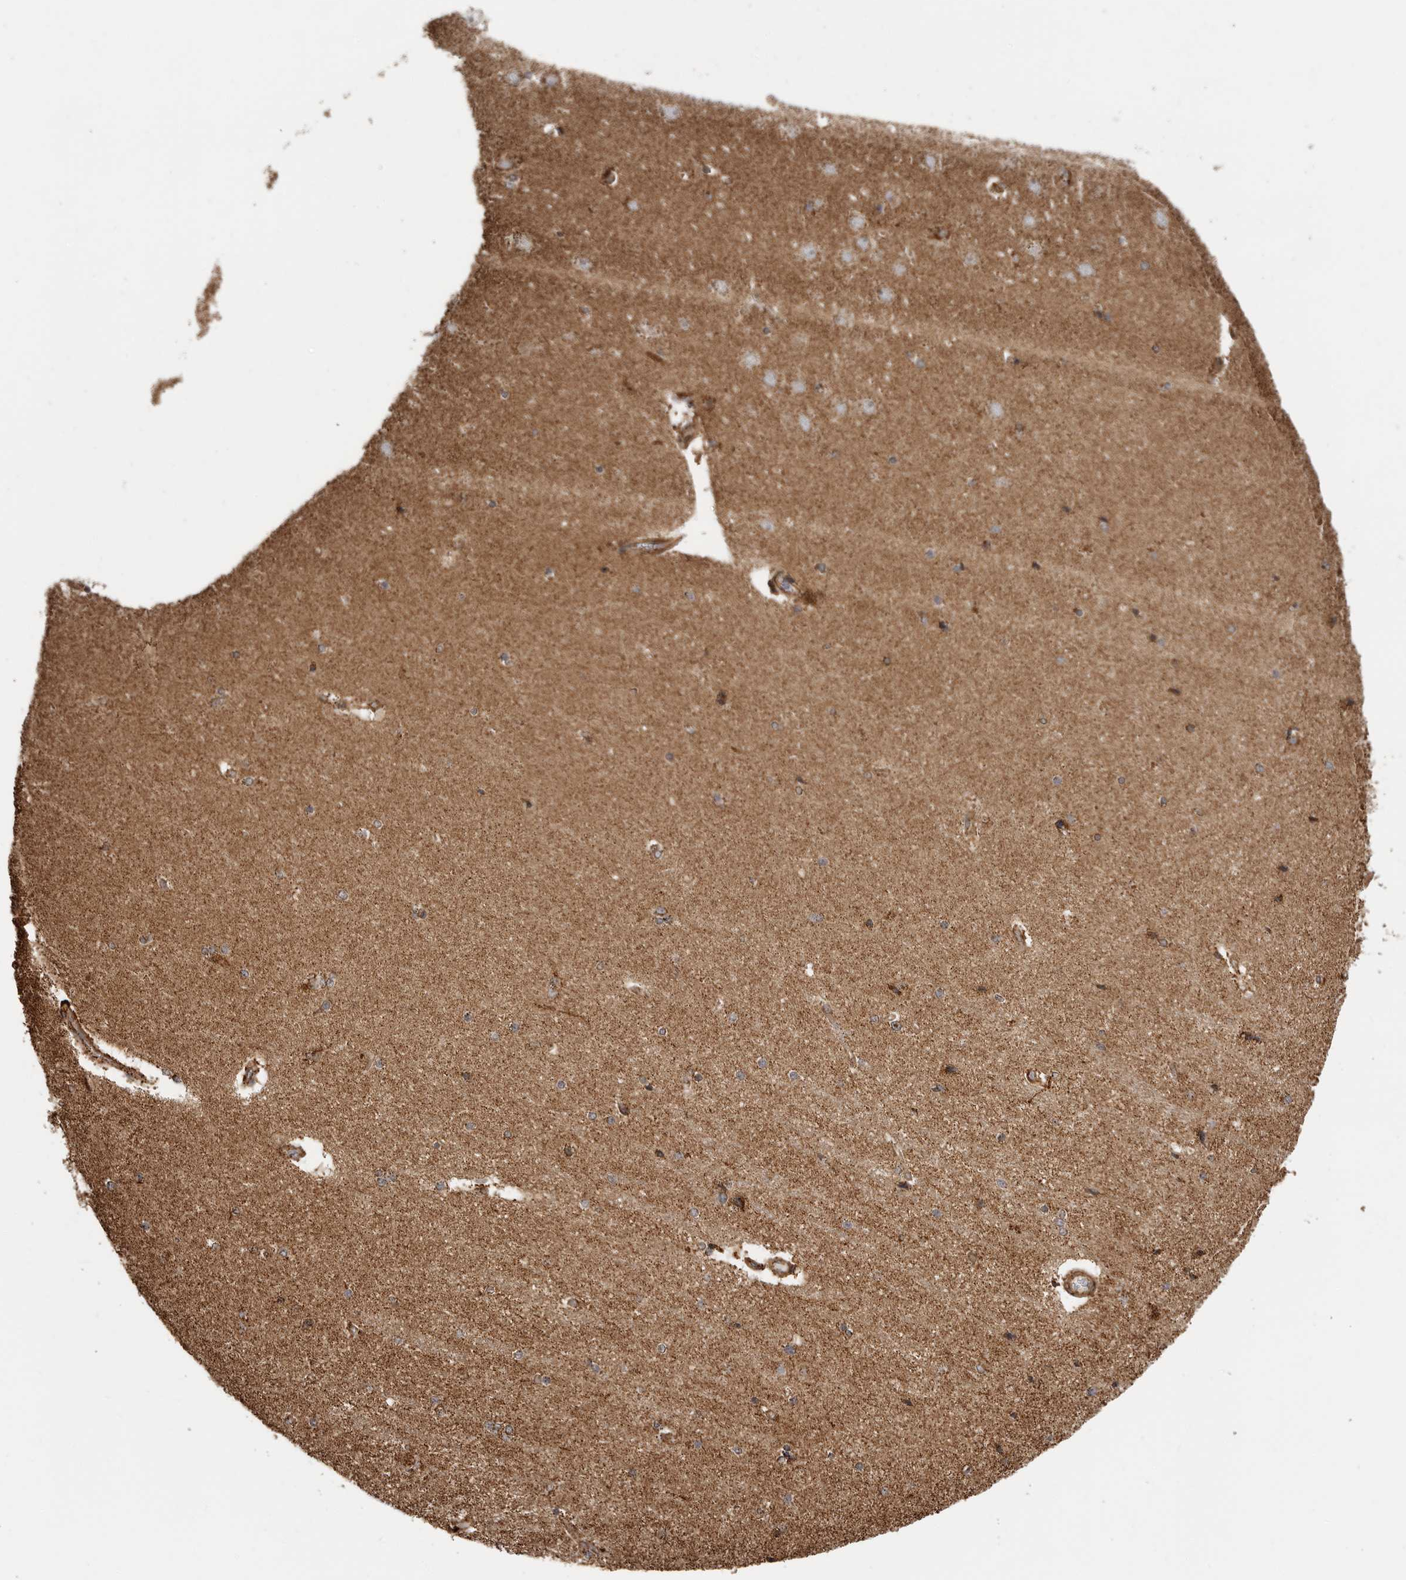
{"staining": {"intensity": "moderate", "quantity": ">75%", "location": "cytoplasmic/membranous,nuclear"}, "tissue": "hippocampus", "cell_type": "Glial cells", "image_type": "normal", "snomed": [{"axis": "morphology", "description": "Normal tissue, NOS"}, {"axis": "topography", "description": "Hippocampus"}], "caption": "Approximately >75% of glial cells in normal human hippocampus exhibit moderate cytoplasmic/membranous,nuclear protein staining as visualized by brown immunohistochemical staining.", "gene": "BMP2K", "patient": {"sex": "female", "age": 54}}